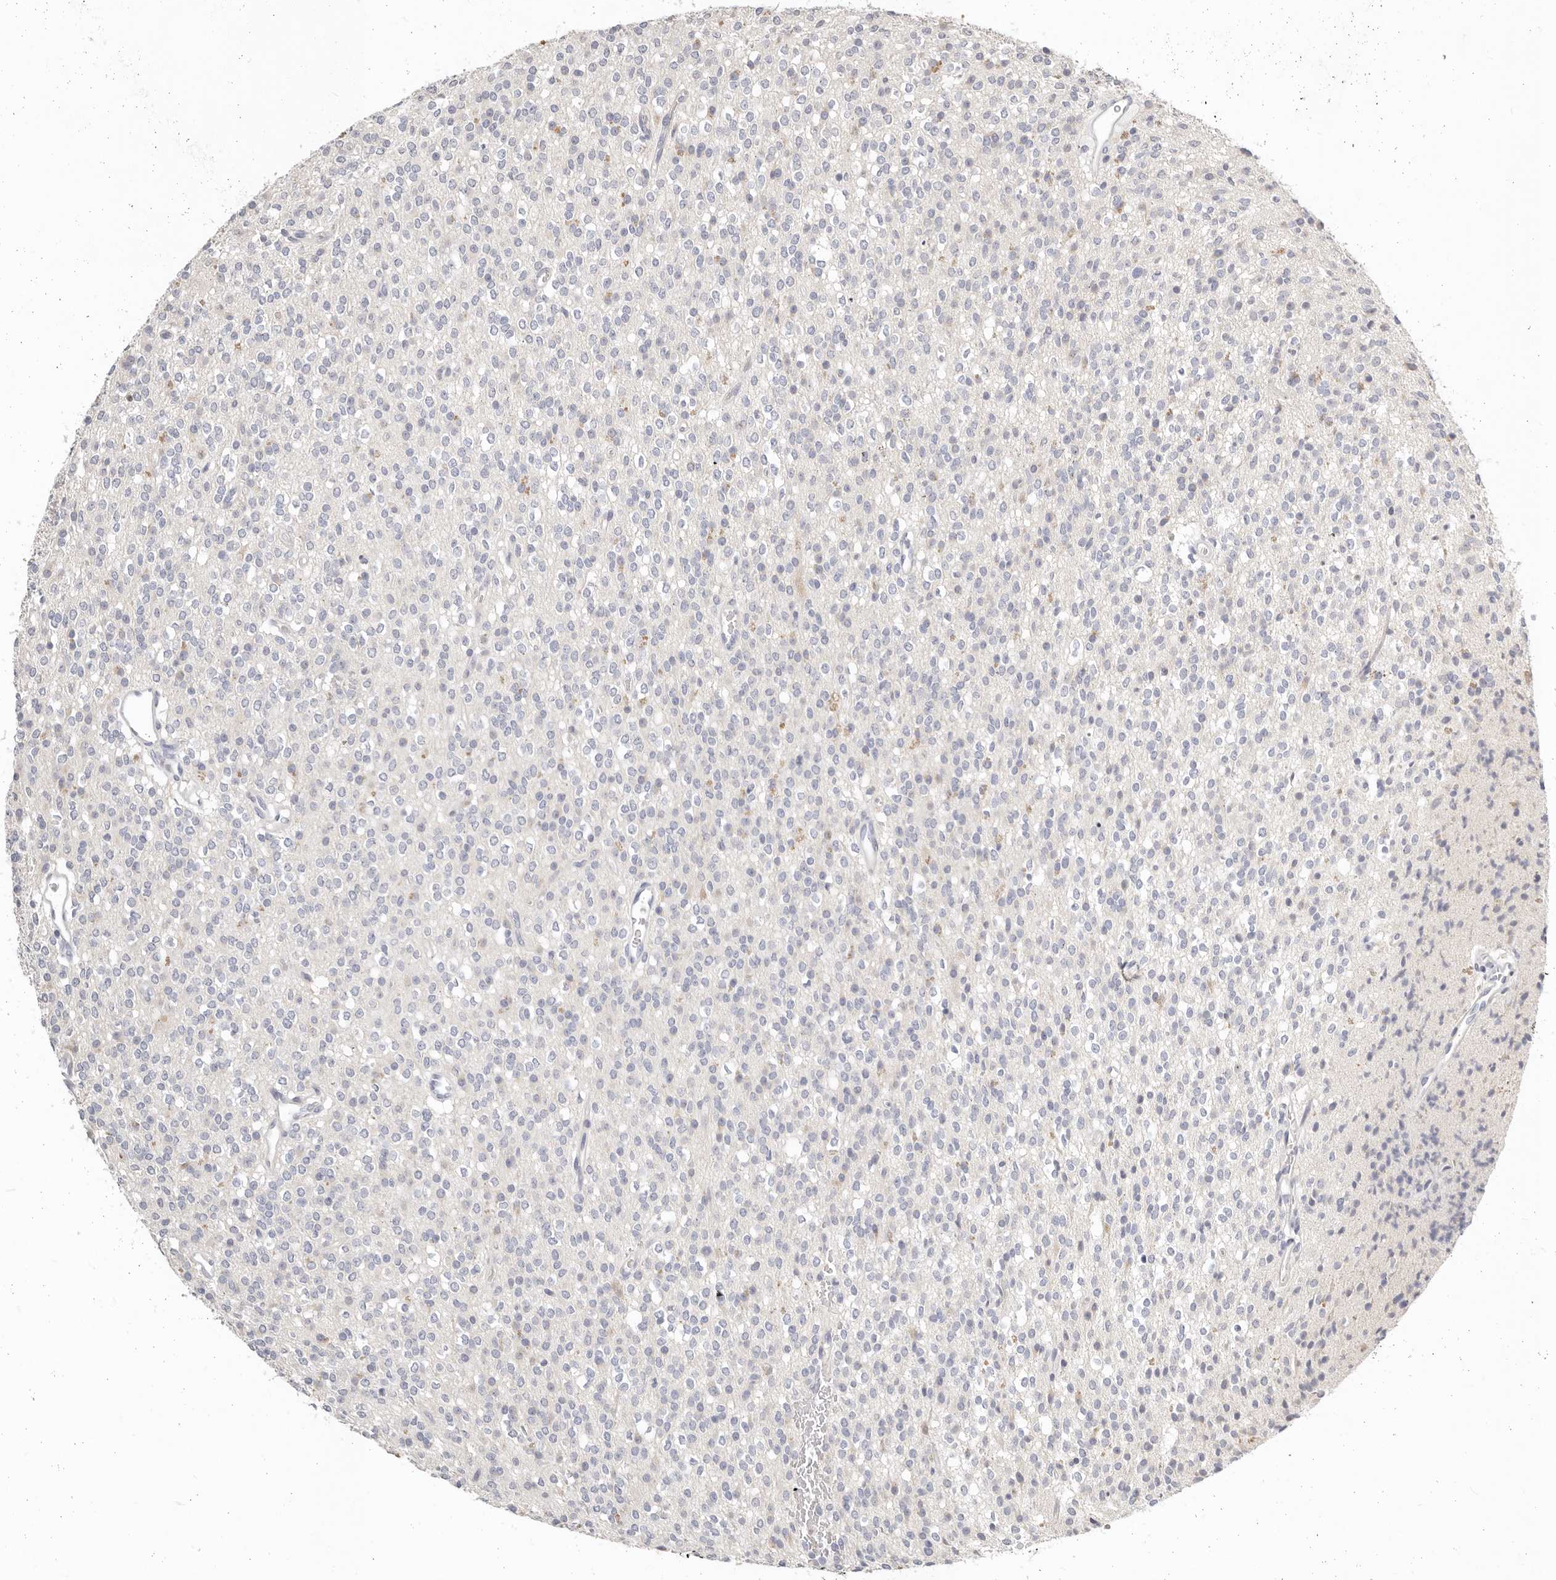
{"staining": {"intensity": "negative", "quantity": "none", "location": "none"}, "tissue": "glioma", "cell_type": "Tumor cells", "image_type": "cancer", "snomed": [{"axis": "morphology", "description": "Glioma, malignant, High grade"}, {"axis": "topography", "description": "Brain"}], "caption": "Tumor cells show no significant protein expression in glioma. (DAB (3,3'-diaminobenzidine) immunohistochemistry with hematoxylin counter stain).", "gene": "TMEM63B", "patient": {"sex": "male", "age": 34}}